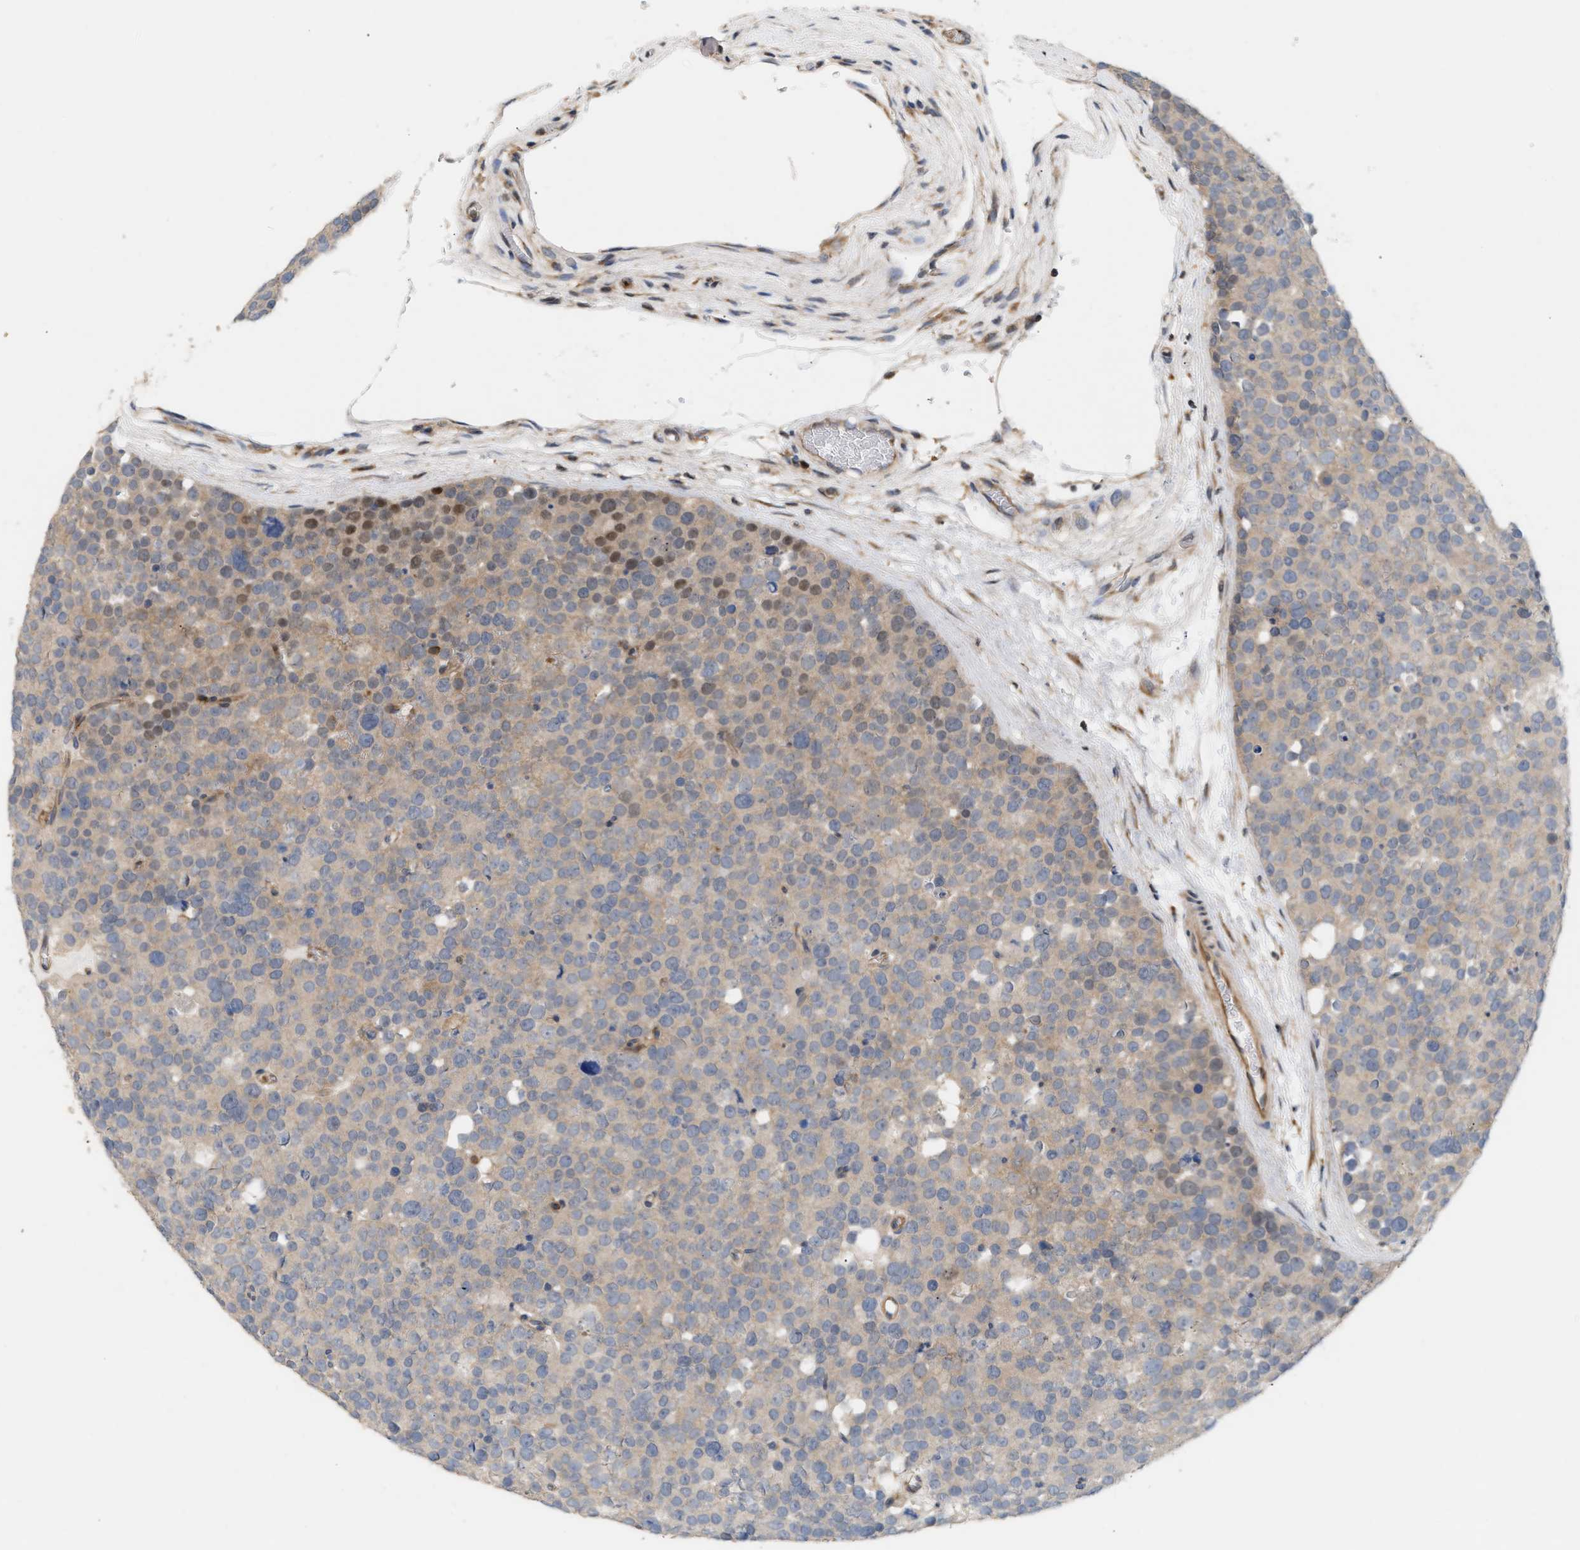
{"staining": {"intensity": "moderate", "quantity": "<25%", "location": "cytoplasmic/membranous,nuclear"}, "tissue": "testis cancer", "cell_type": "Tumor cells", "image_type": "cancer", "snomed": [{"axis": "morphology", "description": "Seminoma, NOS"}, {"axis": "topography", "description": "Testis"}], "caption": "Immunohistochemical staining of seminoma (testis) exhibits moderate cytoplasmic/membranous and nuclear protein expression in approximately <25% of tumor cells. (Brightfield microscopy of DAB IHC at high magnification).", "gene": "DBNL", "patient": {"sex": "male", "age": 71}}